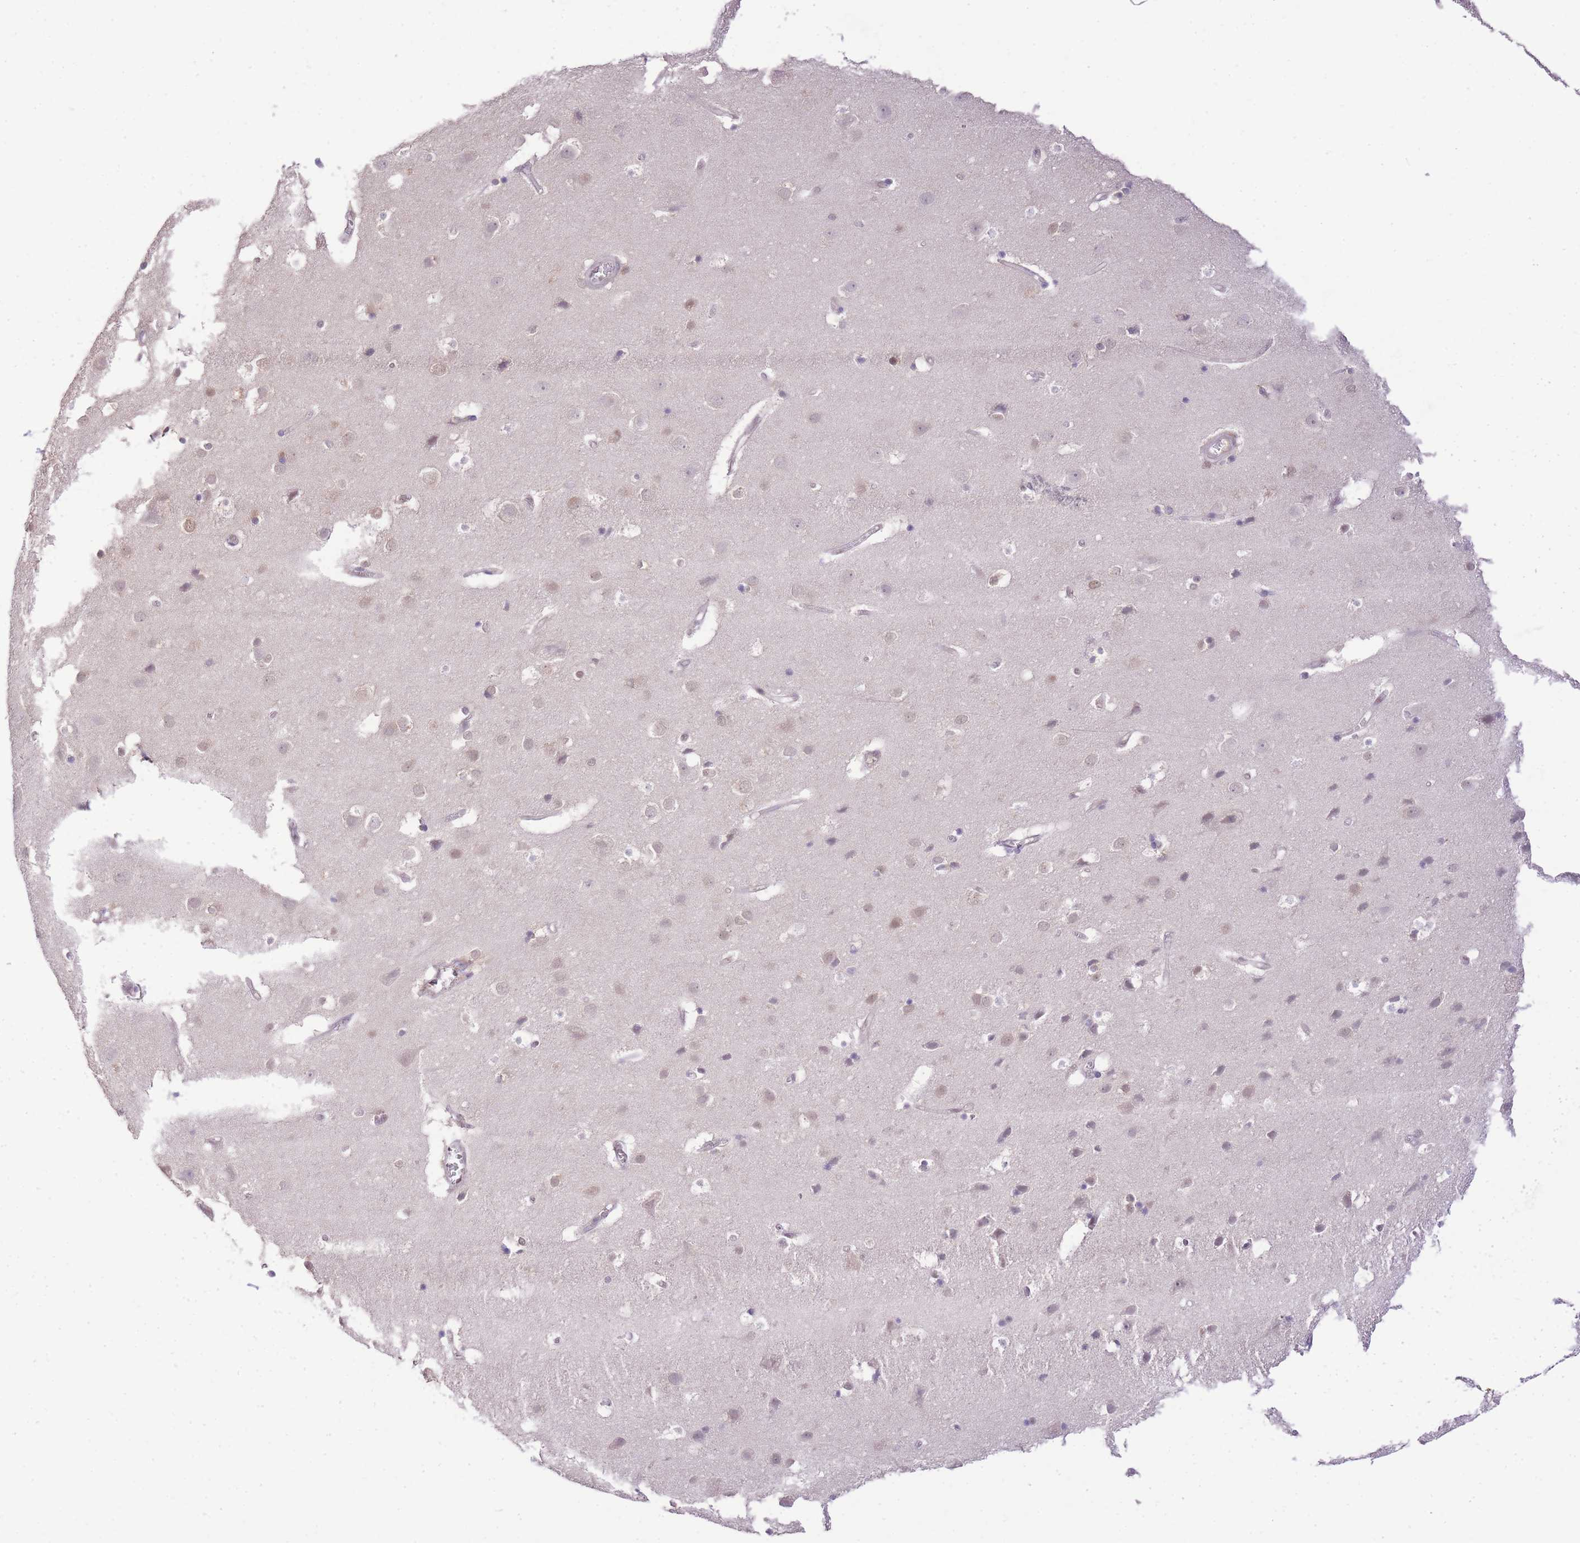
{"staining": {"intensity": "moderate", "quantity": "<25%", "location": "nuclear"}, "tissue": "cerebral cortex", "cell_type": "Endothelial cells", "image_type": "normal", "snomed": [{"axis": "morphology", "description": "Normal tissue, NOS"}, {"axis": "topography", "description": "Cerebral cortex"}], "caption": "A high-resolution histopathology image shows IHC staining of benign cerebral cortex, which shows moderate nuclear positivity in approximately <25% of endothelial cells.", "gene": "UBXN7", "patient": {"sex": "male", "age": 54}}